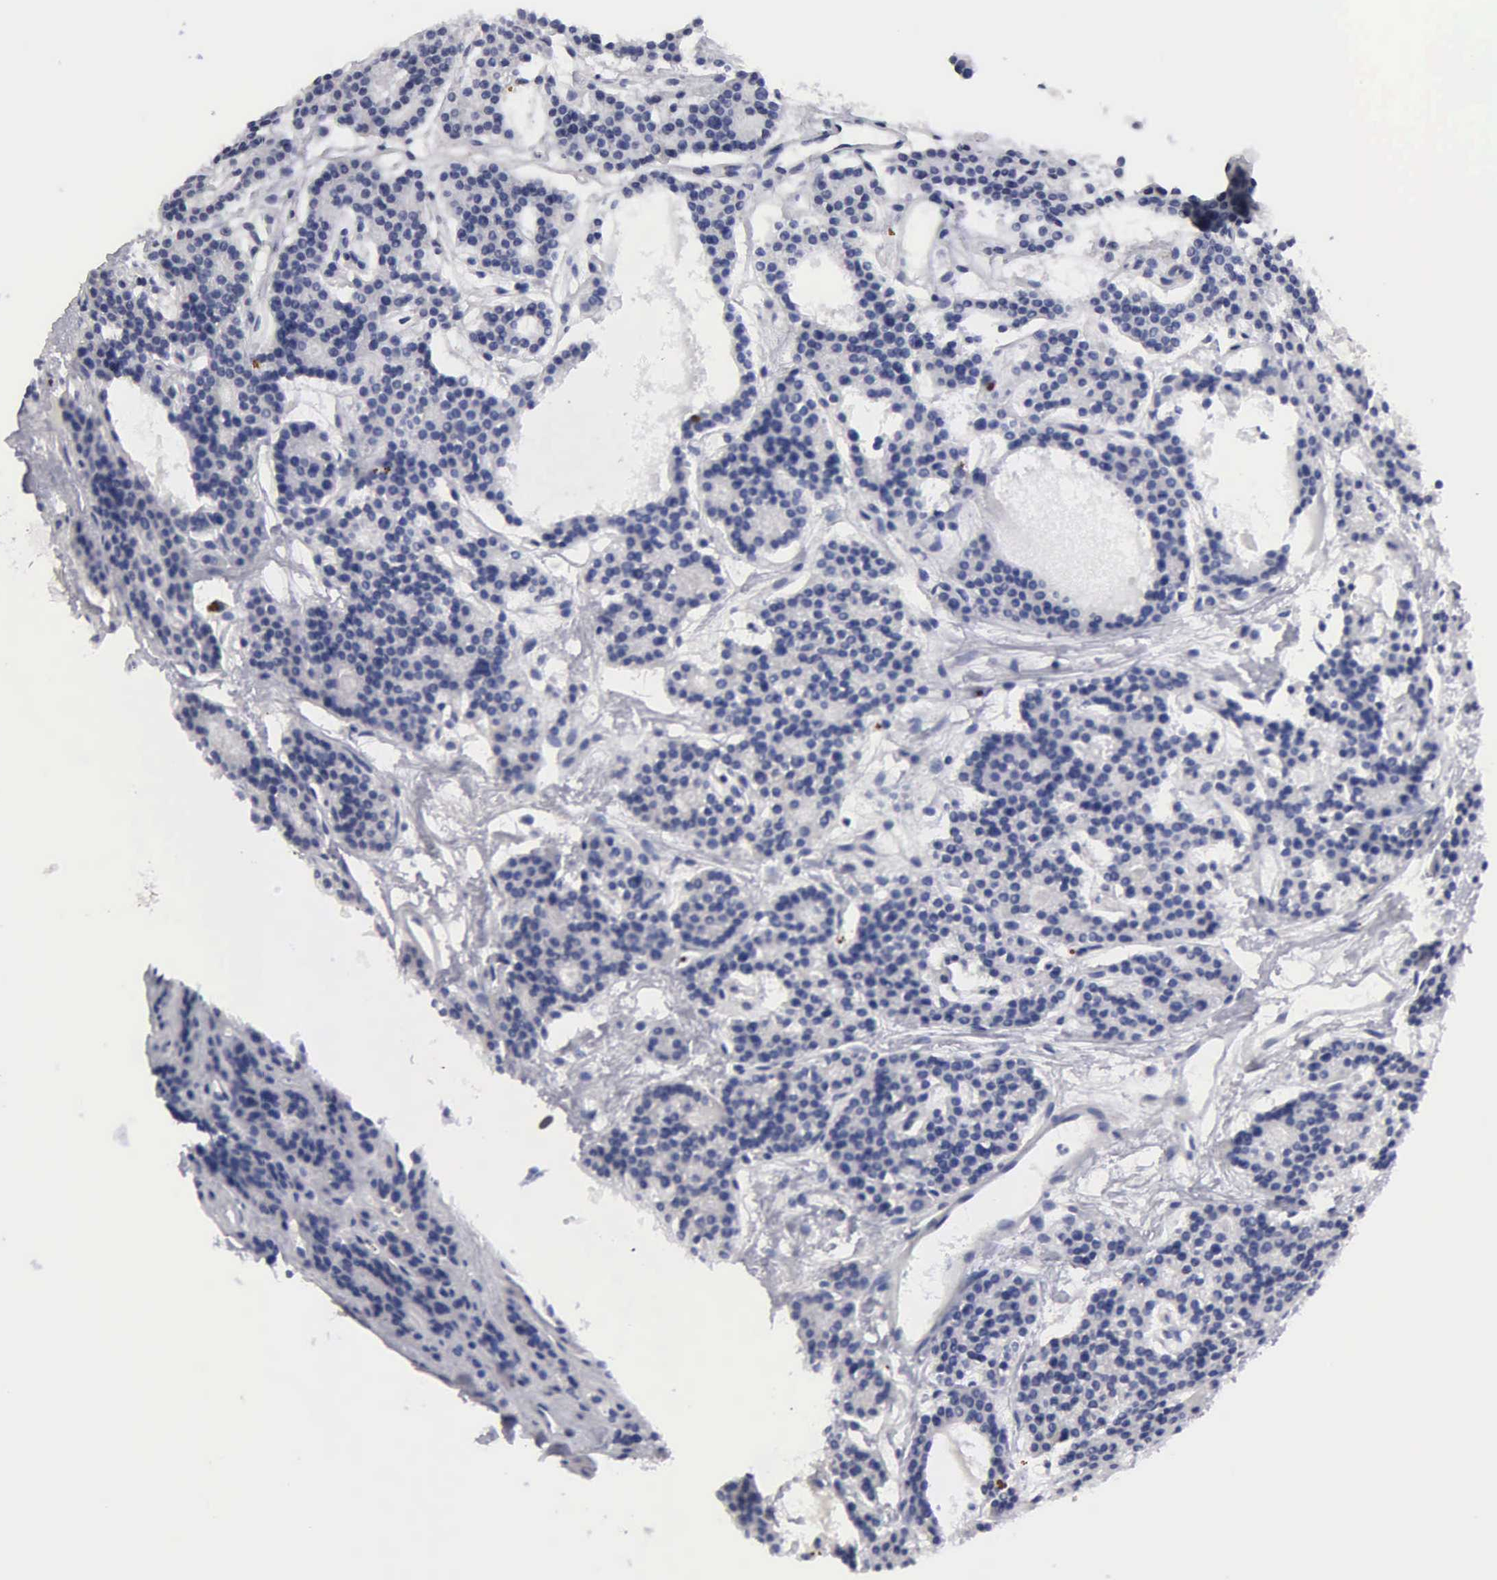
{"staining": {"intensity": "negative", "quantity": "none", "location": "none"}, "tissue": "parathyroid gland", "cell_type": "Glandular cells", "image_type": "normal", "snomed": [{"axis": "morphology", "description": "Normal tissue, NOS"}, {"axis": "topography", "description": "Parathyroid gland"}], "caption": "High power microscopy image of an IHC image of normal parathyroid gland, revealing no significant expression in glandular cells.", "gene": "G6PD", "patient": {"sex": "female", "age": 70}}